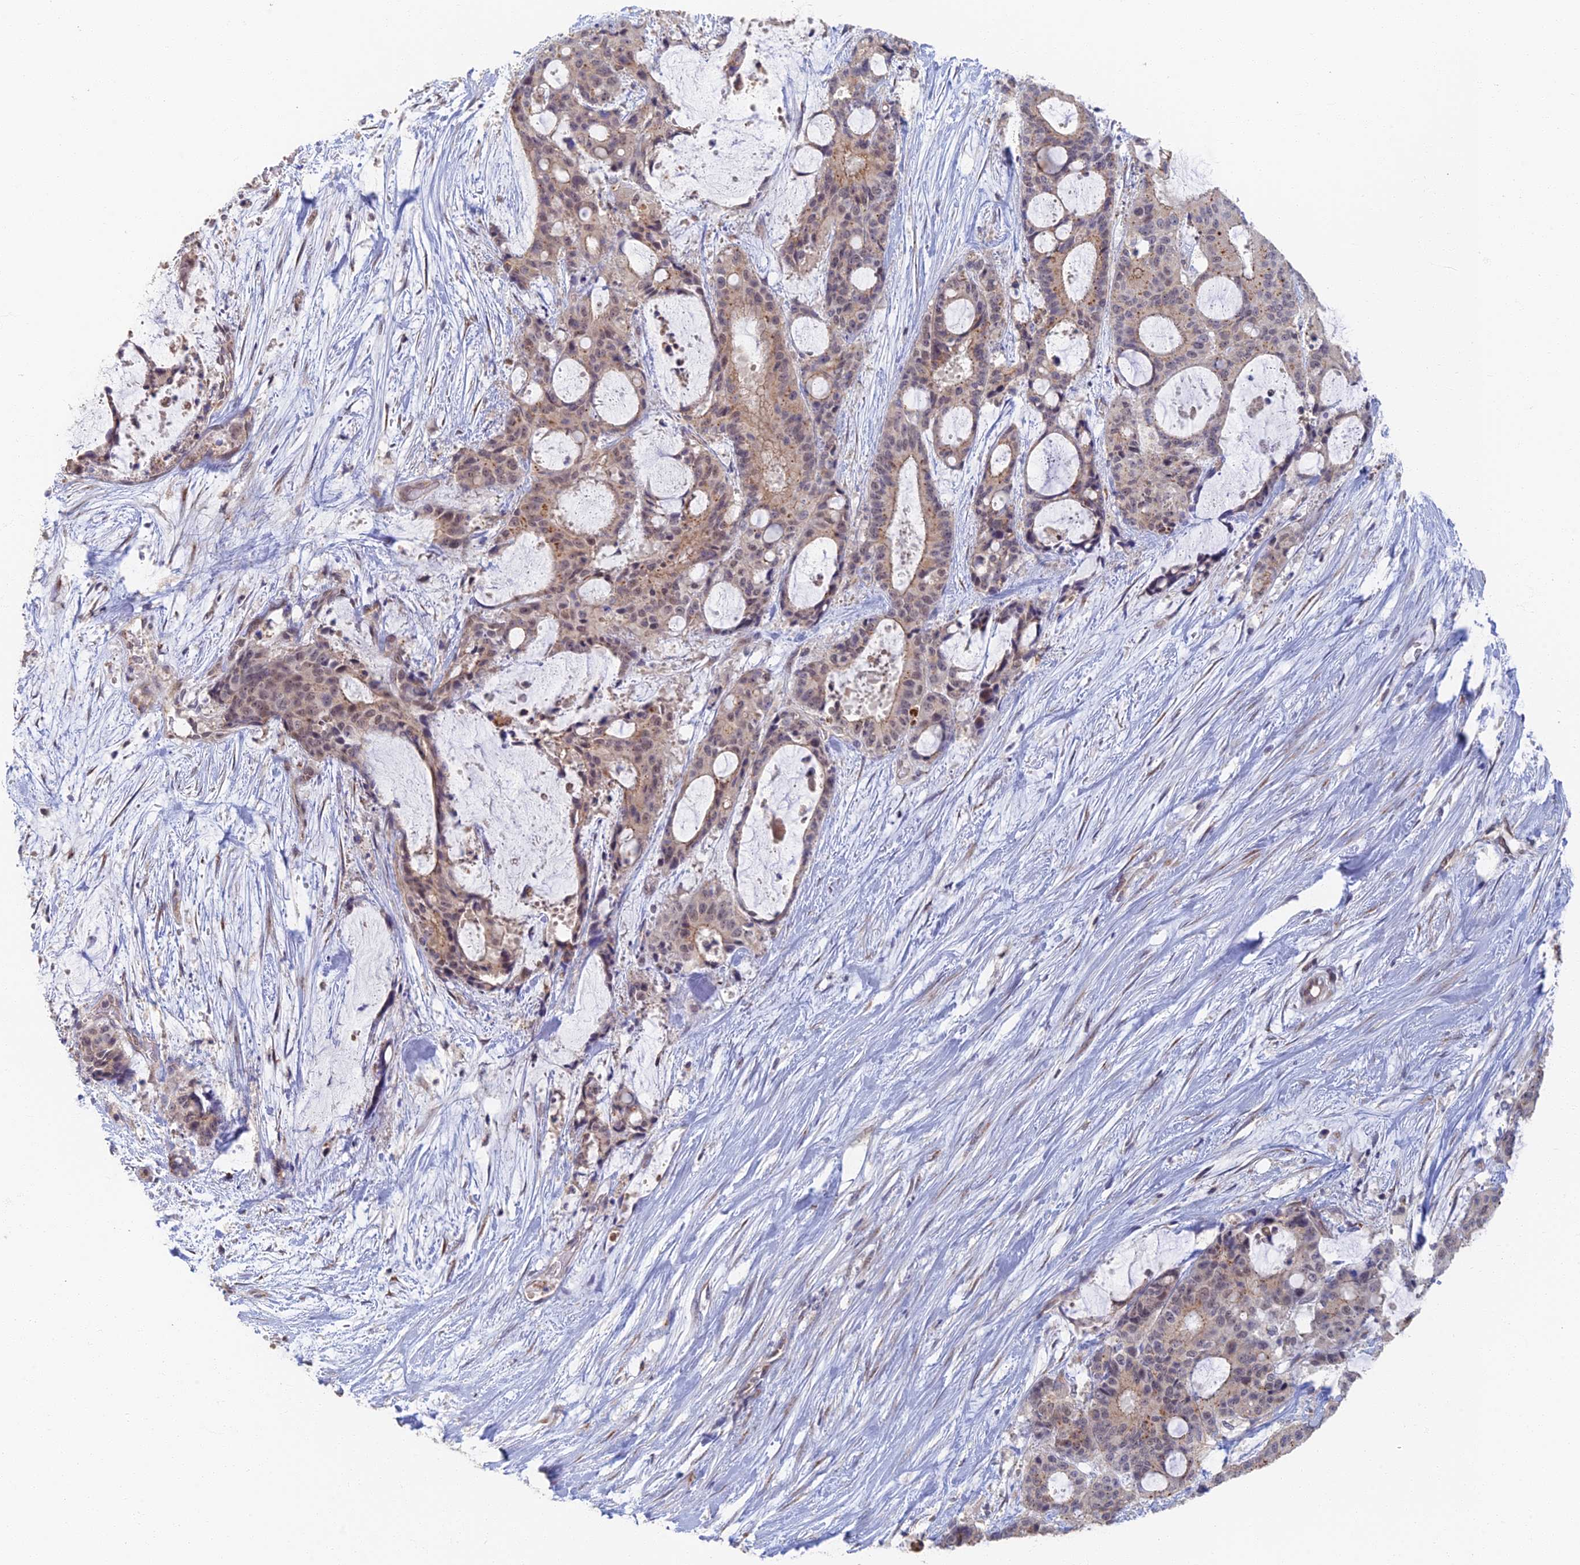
{"staining": {"intensity": "negative", "quantity": "none", "location": "none"}, "tissue": "liver cancer", "cell_type": "Tumor cells", "image_type": "cancer", "snomed": [{"axis": "morphology", "description": "Normal tissue, NOS"}, {"axis": "morphology", "description": "Cholangiocarcinoma"}, {"axis": "topography", "description": "Liver"}, {"axis": "topography", "description": "Peripheral nerve tissue"}], "caption": "Immunohistochemistry (IHC) histopathology image of liver cholangiocarcinoma stained for a protein (brown), which exhibits no positivity in tumor cells. (IHC, brightfield microscopy, high magnification).", "gene": "GPATCH1", "patient": {"sex": "female", "age": 73}}